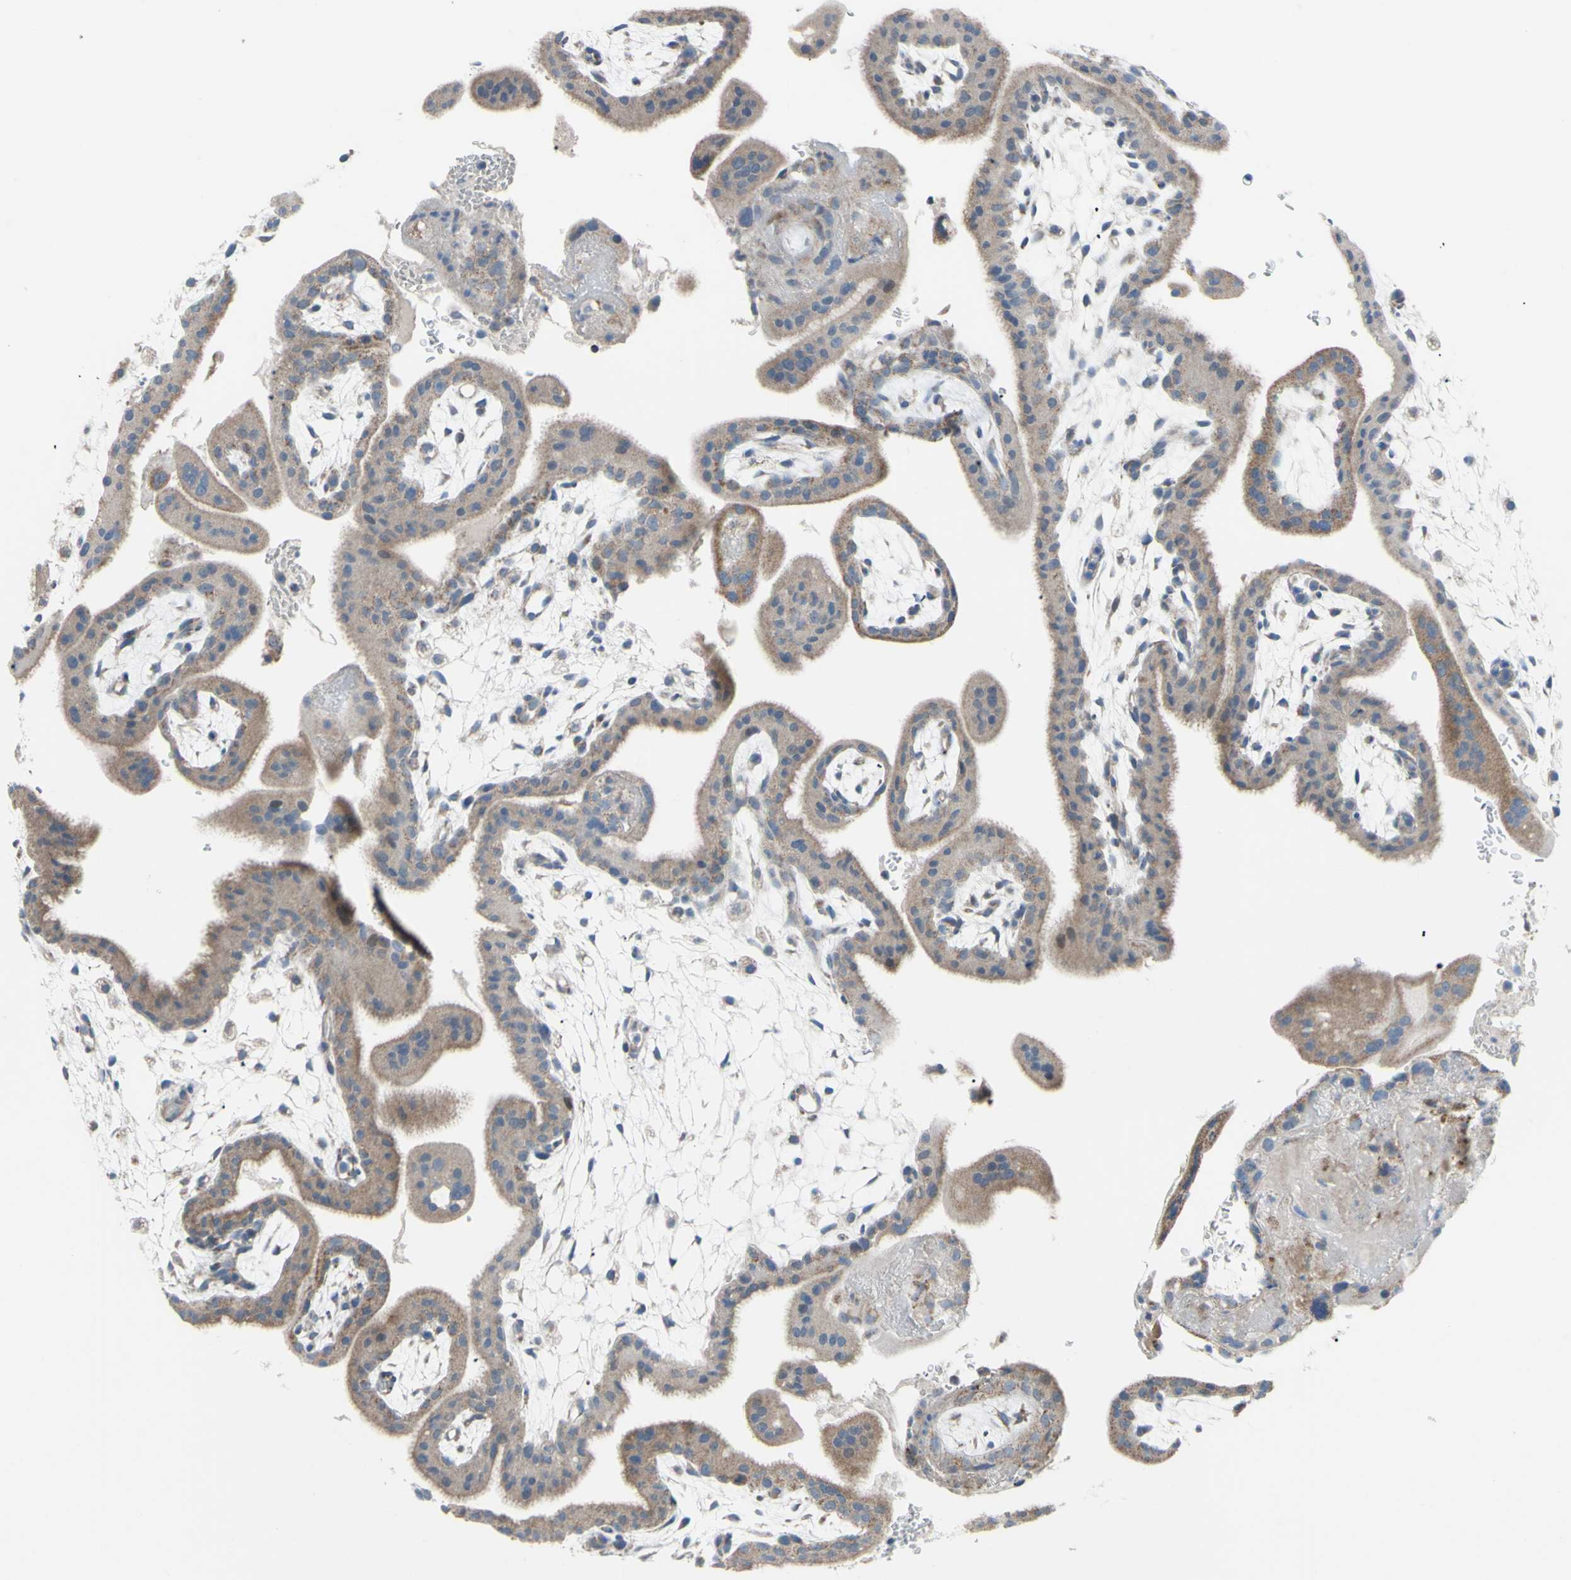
{"staining": {"intensity": "weak", "quantity": "<25%", "location": "cytoplasmic/membranous"}, "tissue": "placenta", "cell_type": "Decidual cells", "image_type": "normal", "snomed": [{"axis": "morphology", "description": "Normal tissue, NOS"}, {"axis": "topography", "description": "Placenta"}], "caption": "Placenta stained for a protein using immunohistochemistry (IHC) shows no expression decidual cells.", "gene": "GLT8D1", "patient": {"sex": "female", "age": 35}}